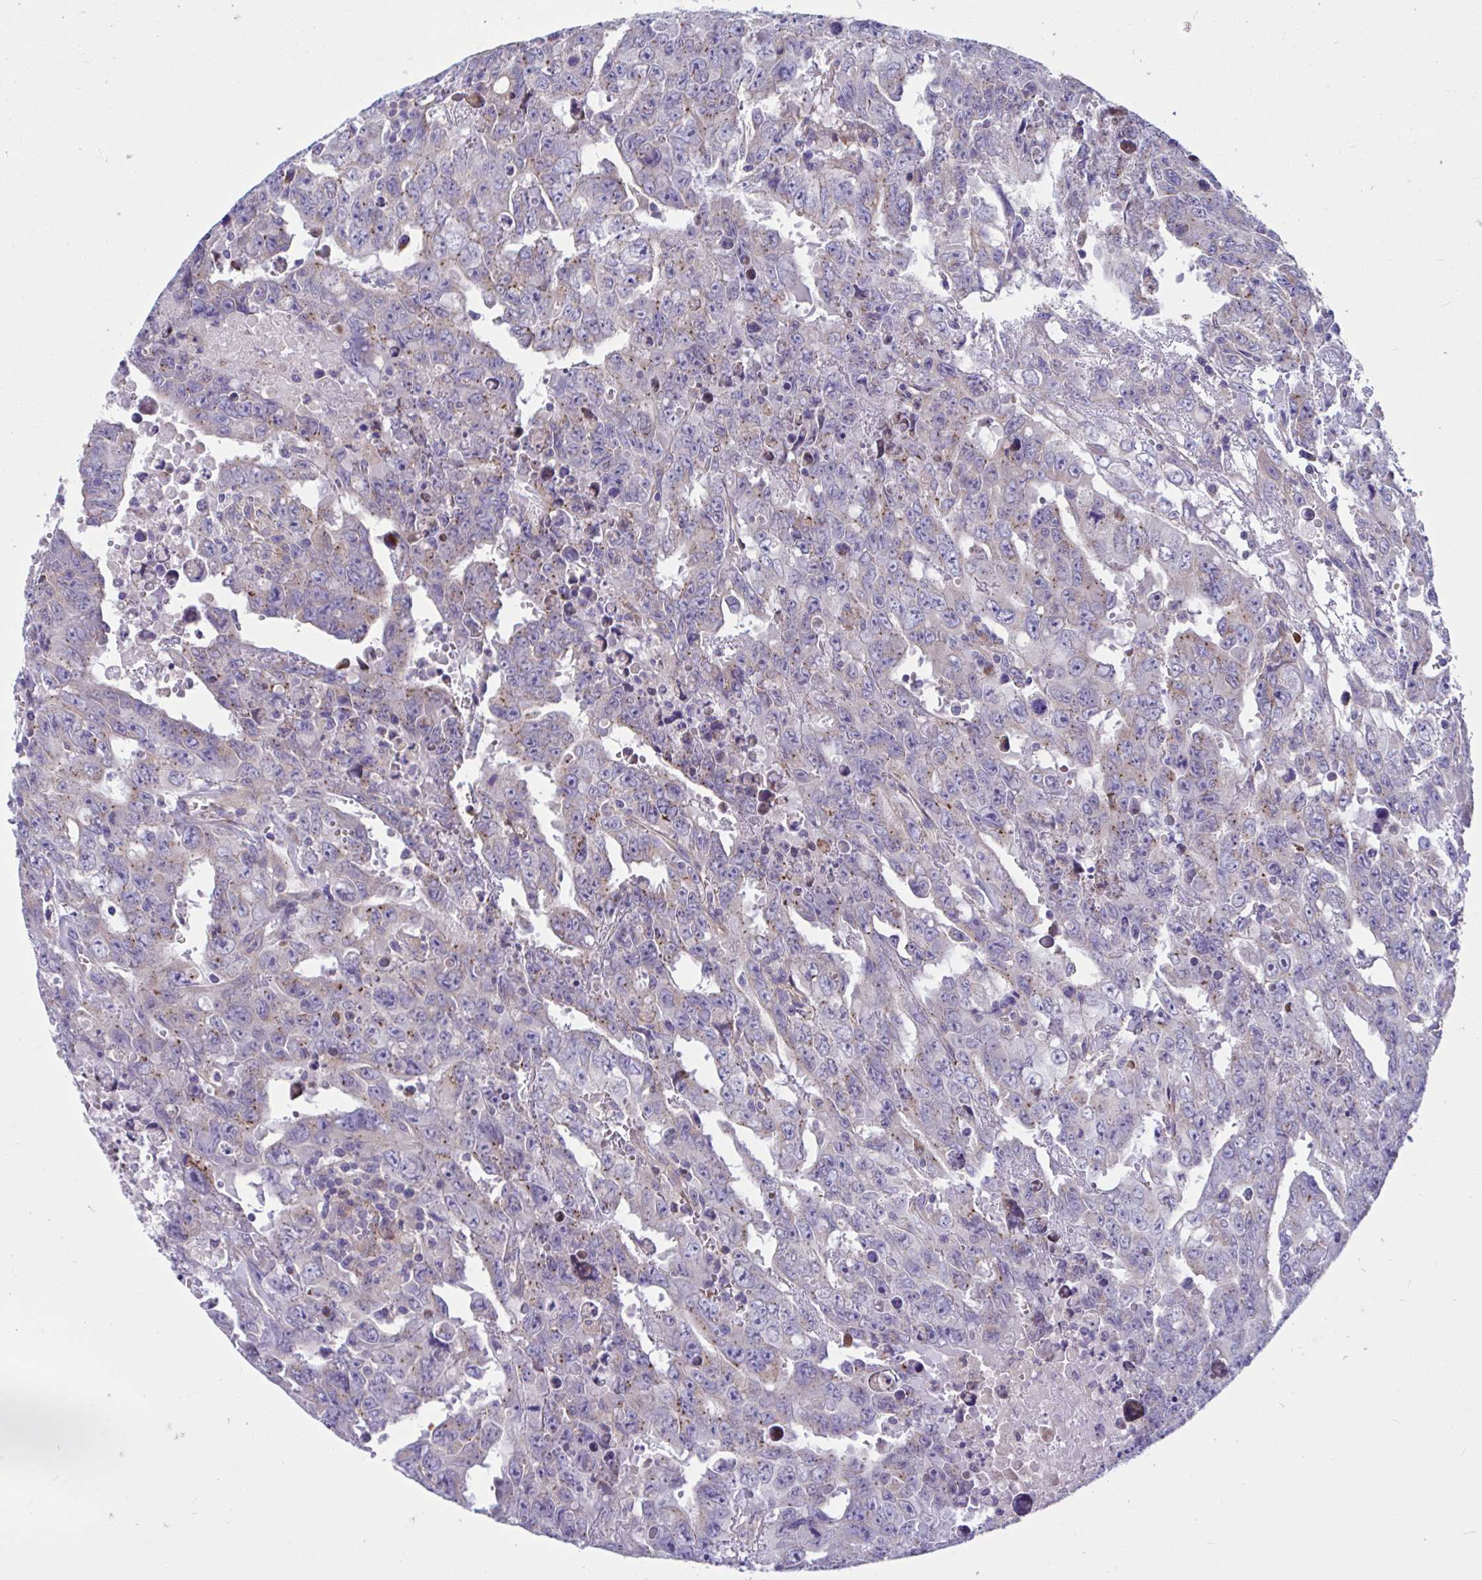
{"staining": {"intensity": "weak", "quantity": "<25%", "location": "cytoplasmic/membranous"}, "tissue": "testis cancer", "cell_type": "Tumor cells", "image_type": "cancer", "snomed": [{"axis": "morphology", "description": "Carcinoma, Embryonal, NOS"}, {"axis": "topography", "description": "Testis"}], "caption": "Tumor cells are negative for protein expression in human testis cancer.", "gene": "WBP1", "patient": {"sex": "male", "age": 24}}